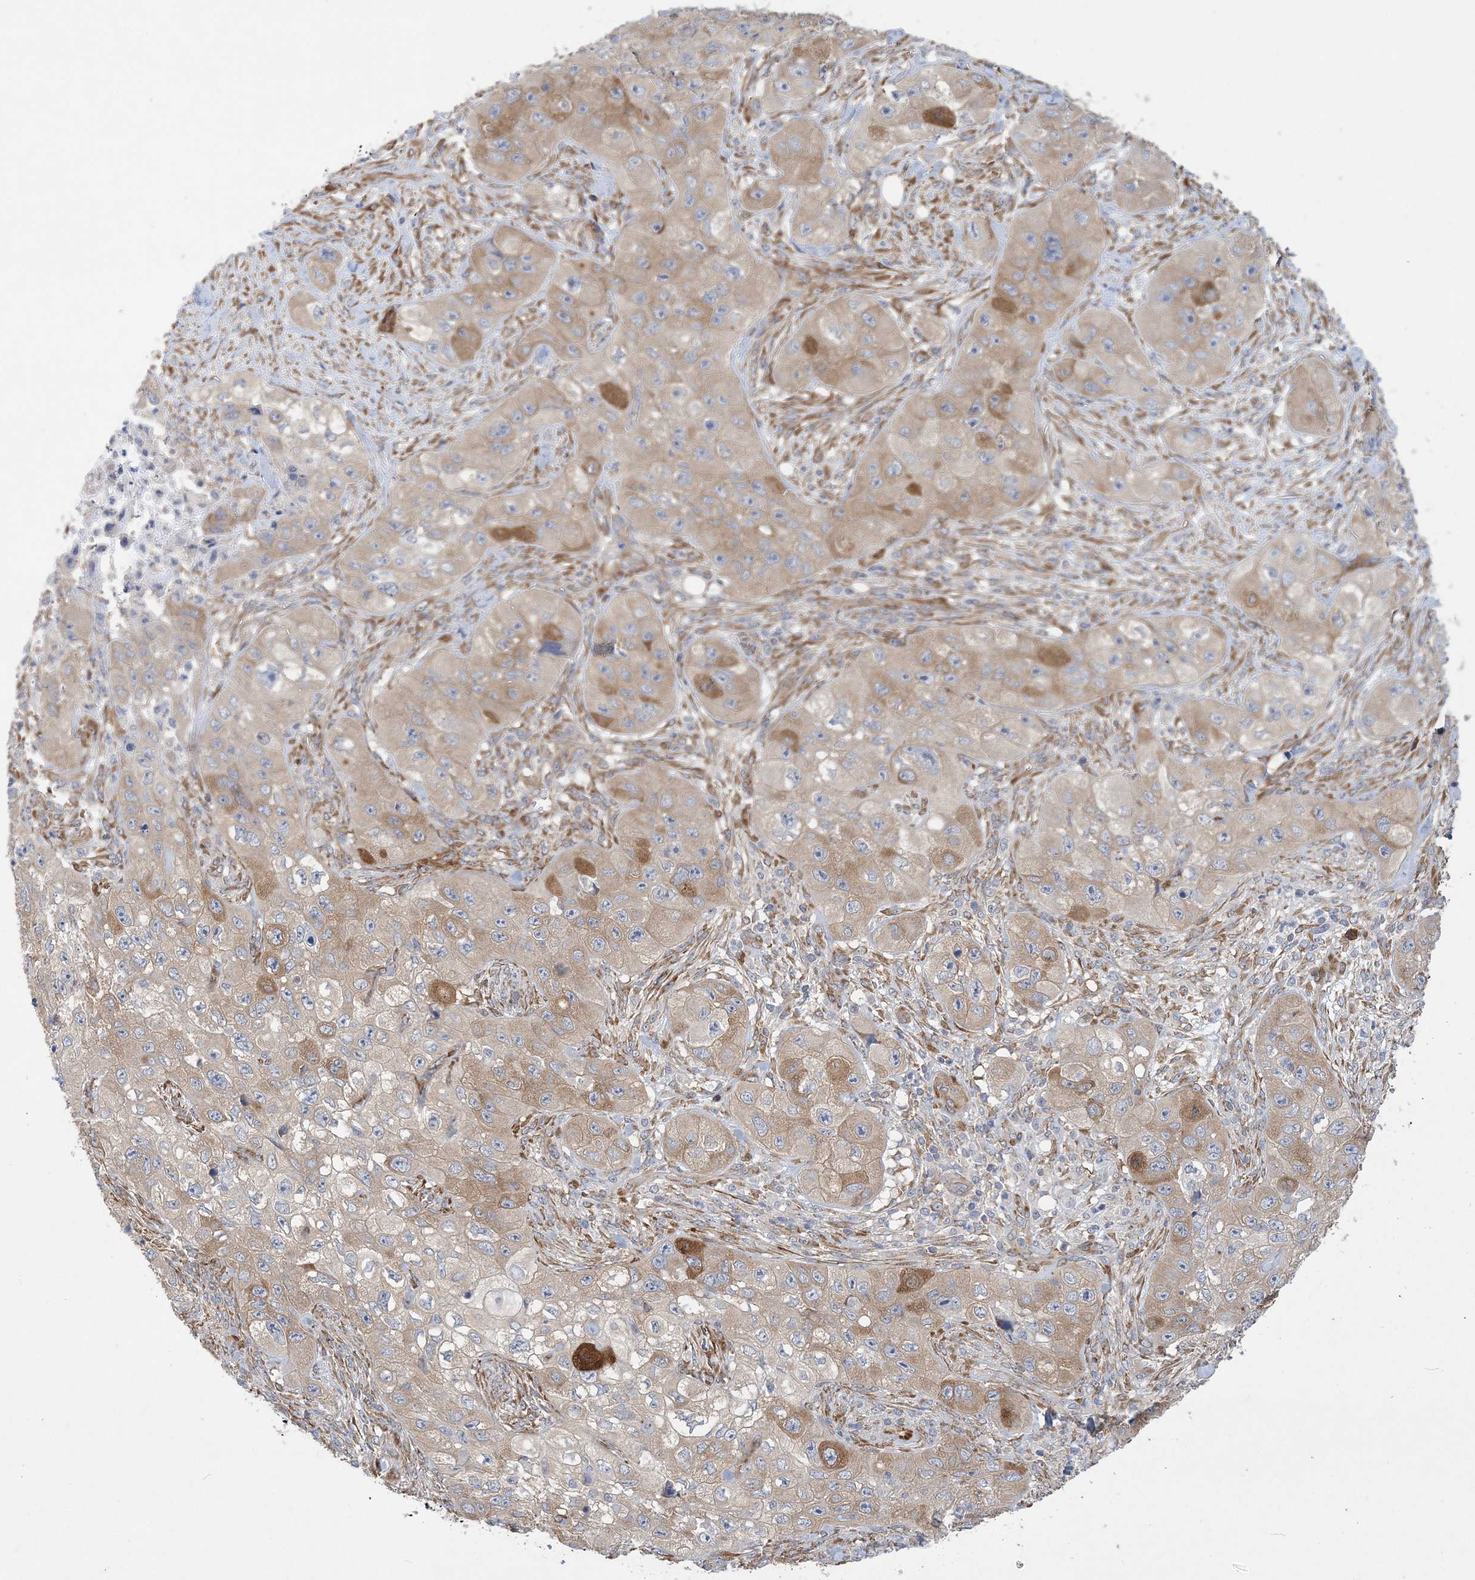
{"staining": {"intensity": "weak", "quantity": "25%-75%", "location": "cytoplasmic/membranous"}, "tissue": "skin cancer", "cell_type": "Tumor cells", "image_type": "cancer", "snomed": [{"axis": "morphology", "description": "Squamous cell carcinoma, NOS"}, {"axis": "topography", "description": "Skin"}, {"axis": "topography", "description": "Subcutis"}], "caption": "Immunohistochemistry (IHC) photomicrograph of skin squamous cell carcinoma stained for a protein (brown), which shows low levels of weak cytoplasmic/membranous expression in about 25%-75% of tumor cells.", "gene": "MAP4K5", "patient": {"sex": "male", "age": 73}}